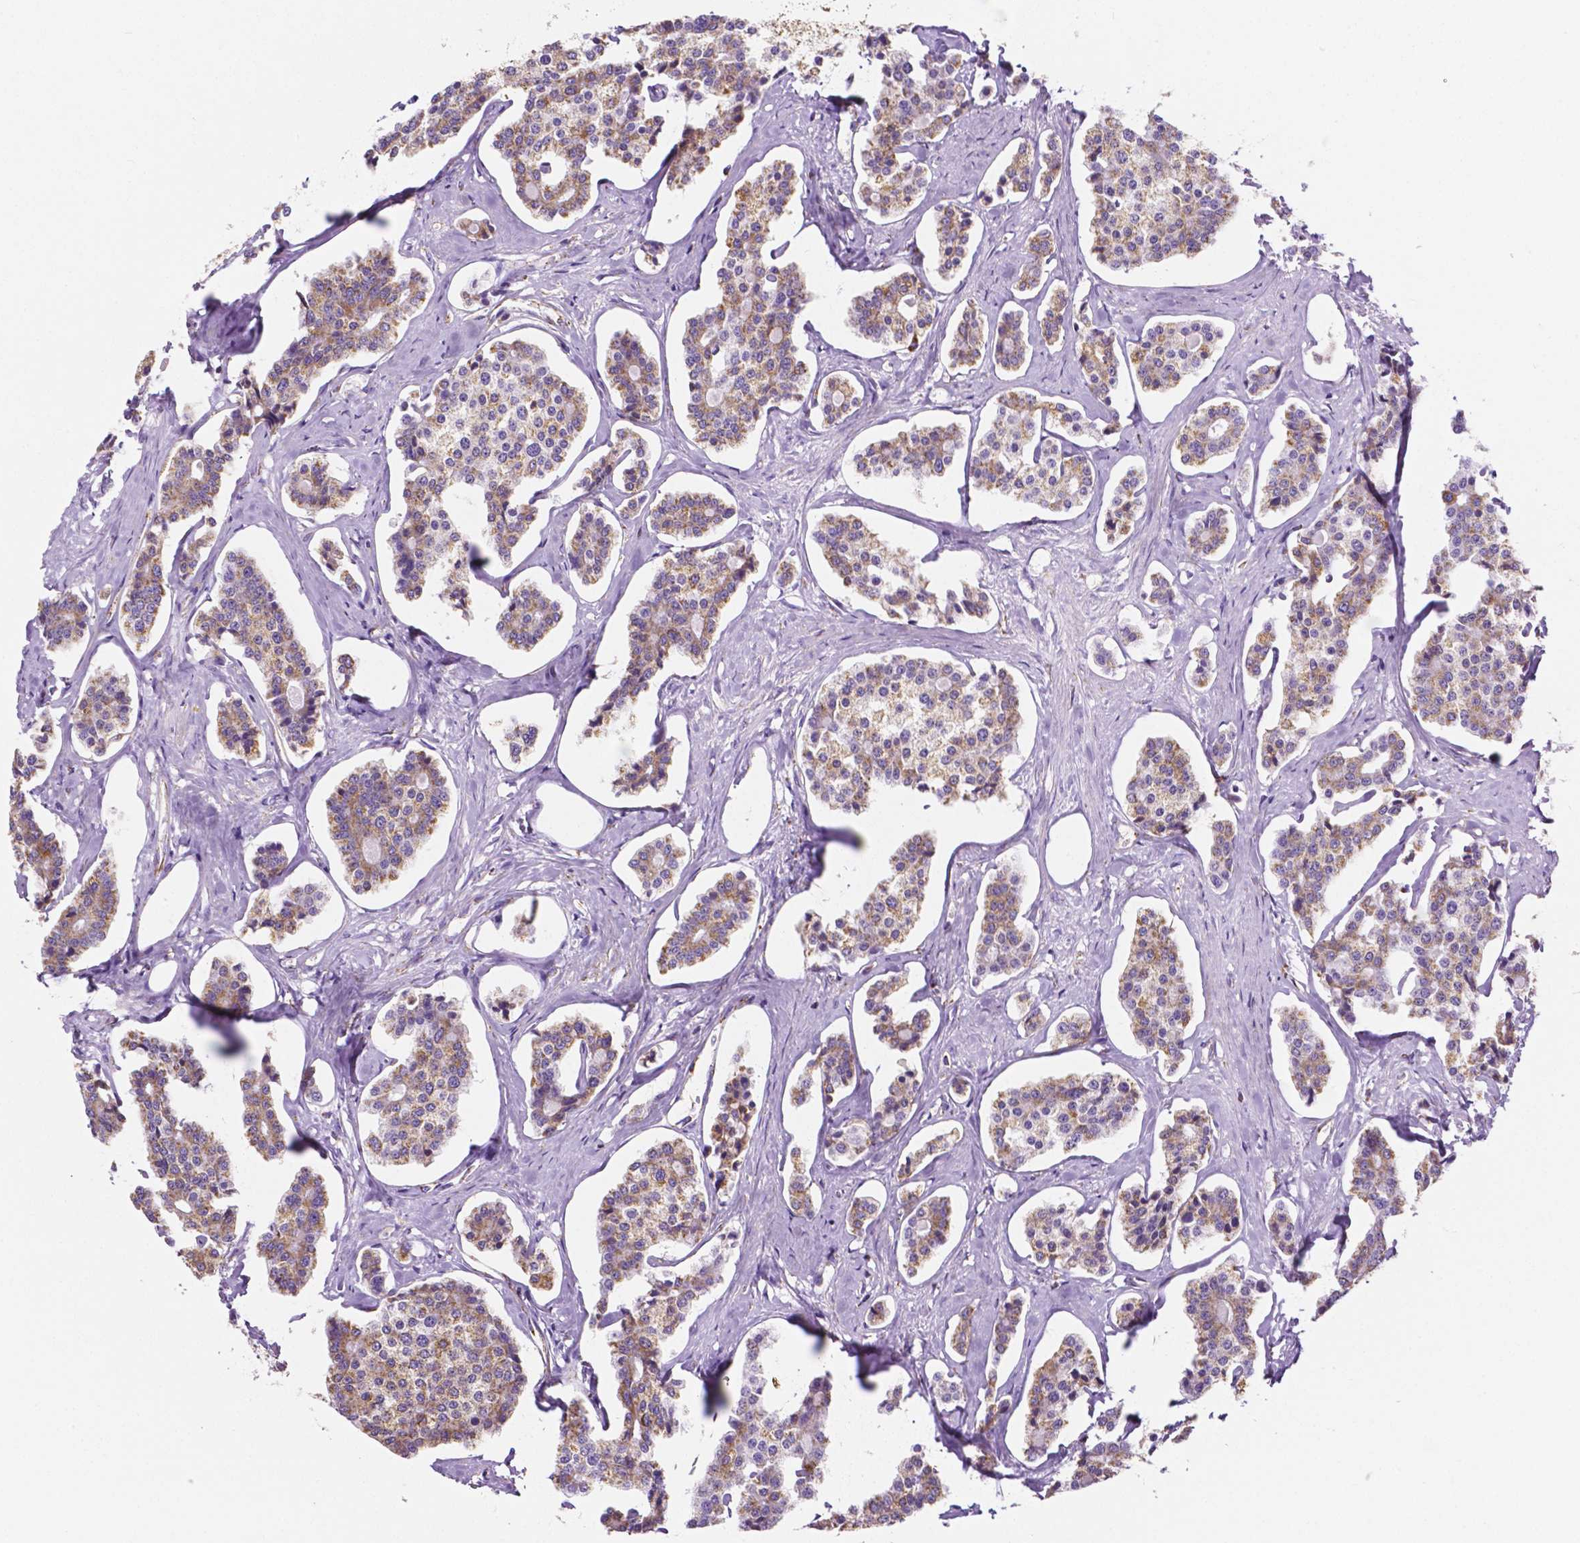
{"staining": {"intensity": "moderate", "quantity": ">75%", "location": "cytoplasmic/membranous"}, "tissue": "carcinoid", "cell_type": "Tumor cells", "image_type": "cancer", "snomed": [{"axis": "morphology", "description": "Carcinoid, malignant, NOS"}, {"axis": "topography", "description": "Small intestine"}], "caption": "A histopathology image of human malignant carcinoid stained for a protein demonstrates moderate cytoplasmic/membranous brown staining in tumor cells.", "gene": "RMDN3", "patient": {"sex": "female", "age": 65}}